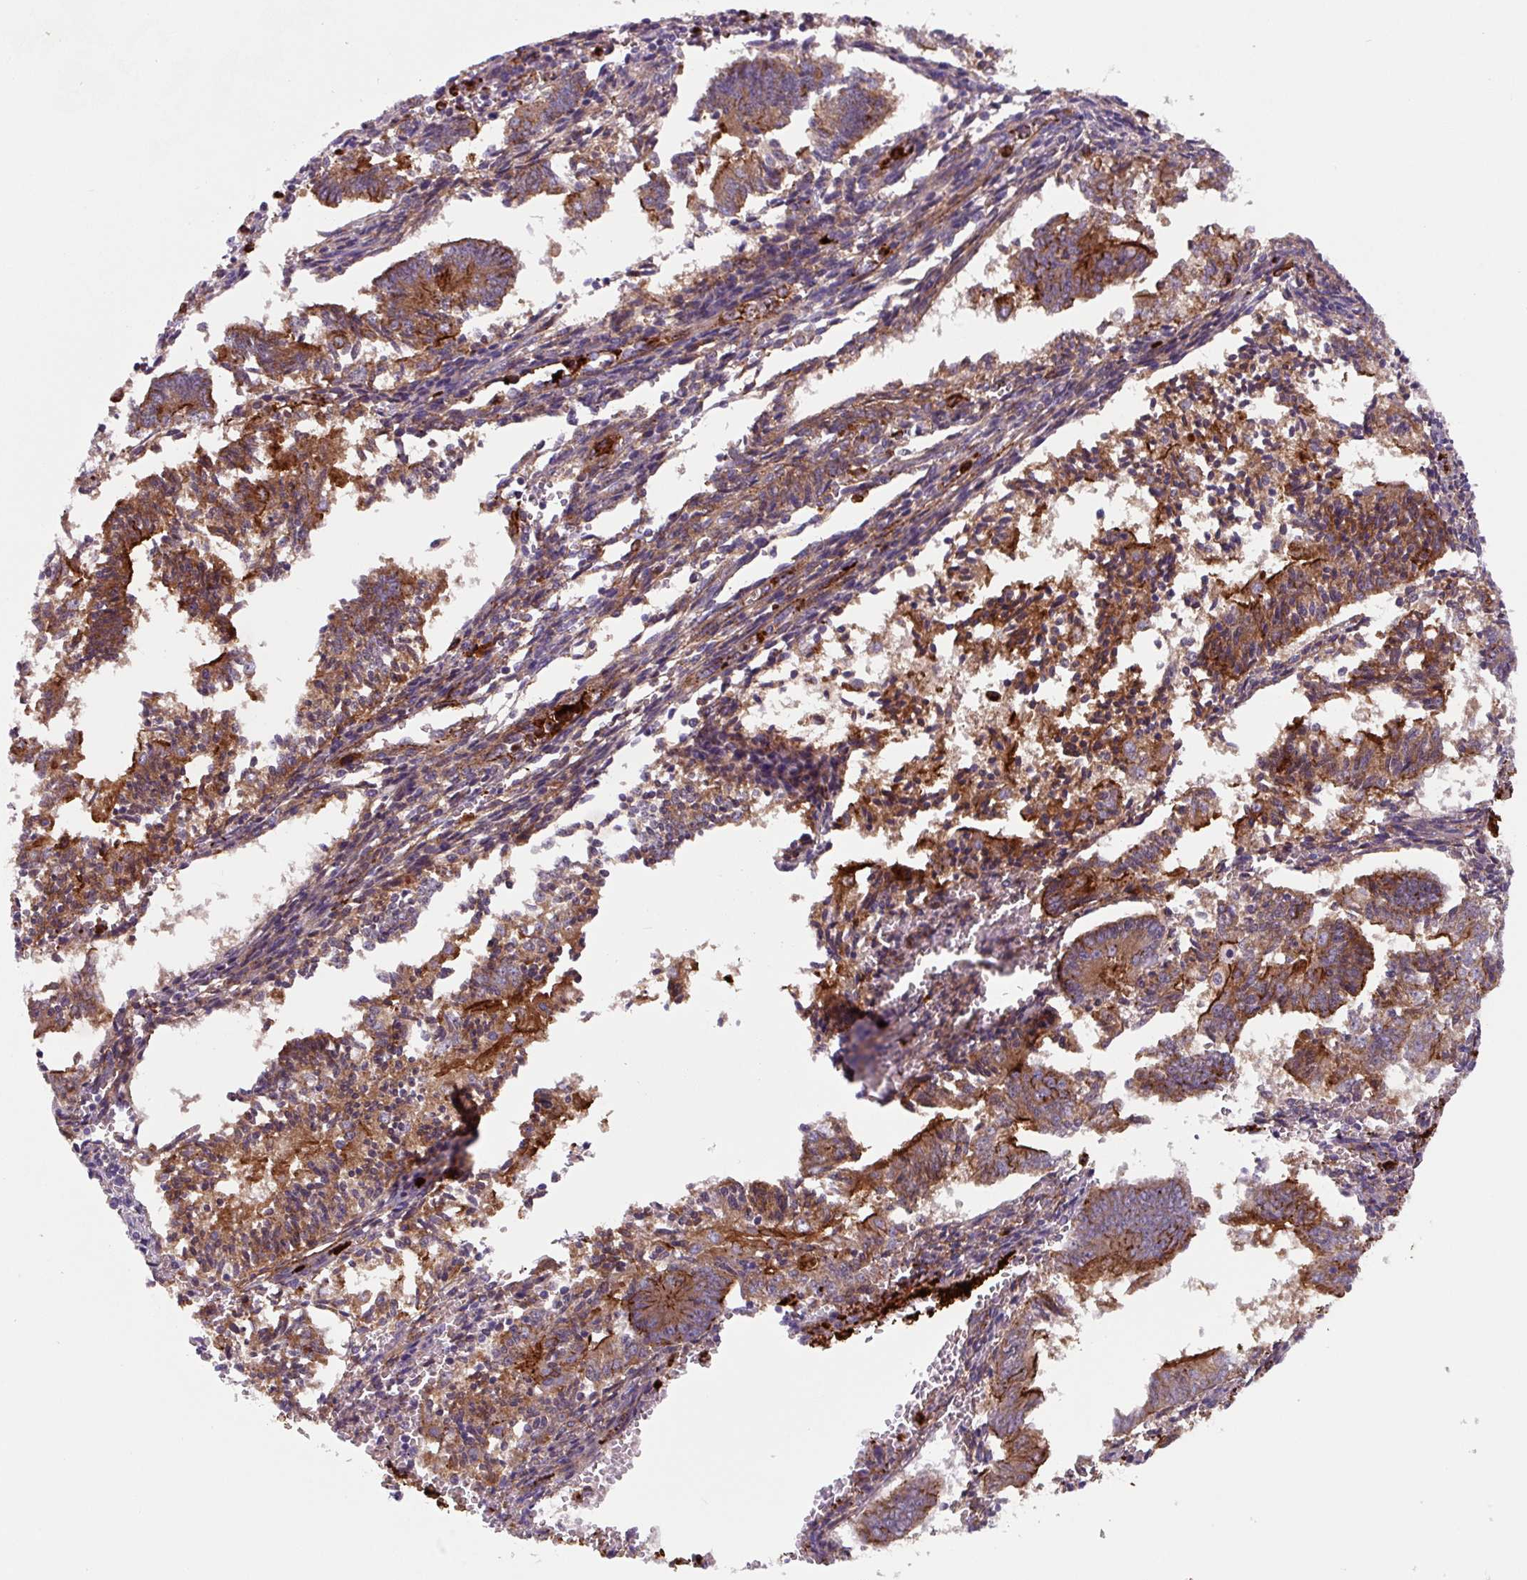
{"staining": {"intensity": "moderate", "quantity": ">75%", "location": "cytoplasmic/membranous"}, "tissue": "endometrial cancer", "cell_type": "Tumor cells", "image_type": "cancer", "snomed": [{"axis": "morphology", "description": "Adenocarcinoma, NOS"}, {"axis": "topography", "description": "Endometrium"}], "caption": "Protein staining exhibits moderate cytoplasmic/membranous expression in about >75% of tumor cells in endometrial cancer. (DAB (3,3'-diaminobenzidine) IHC with brightfield microscopy, high magnification).", "gene": "DHFR2", "patient": {"sex": "female", "age": 50}}